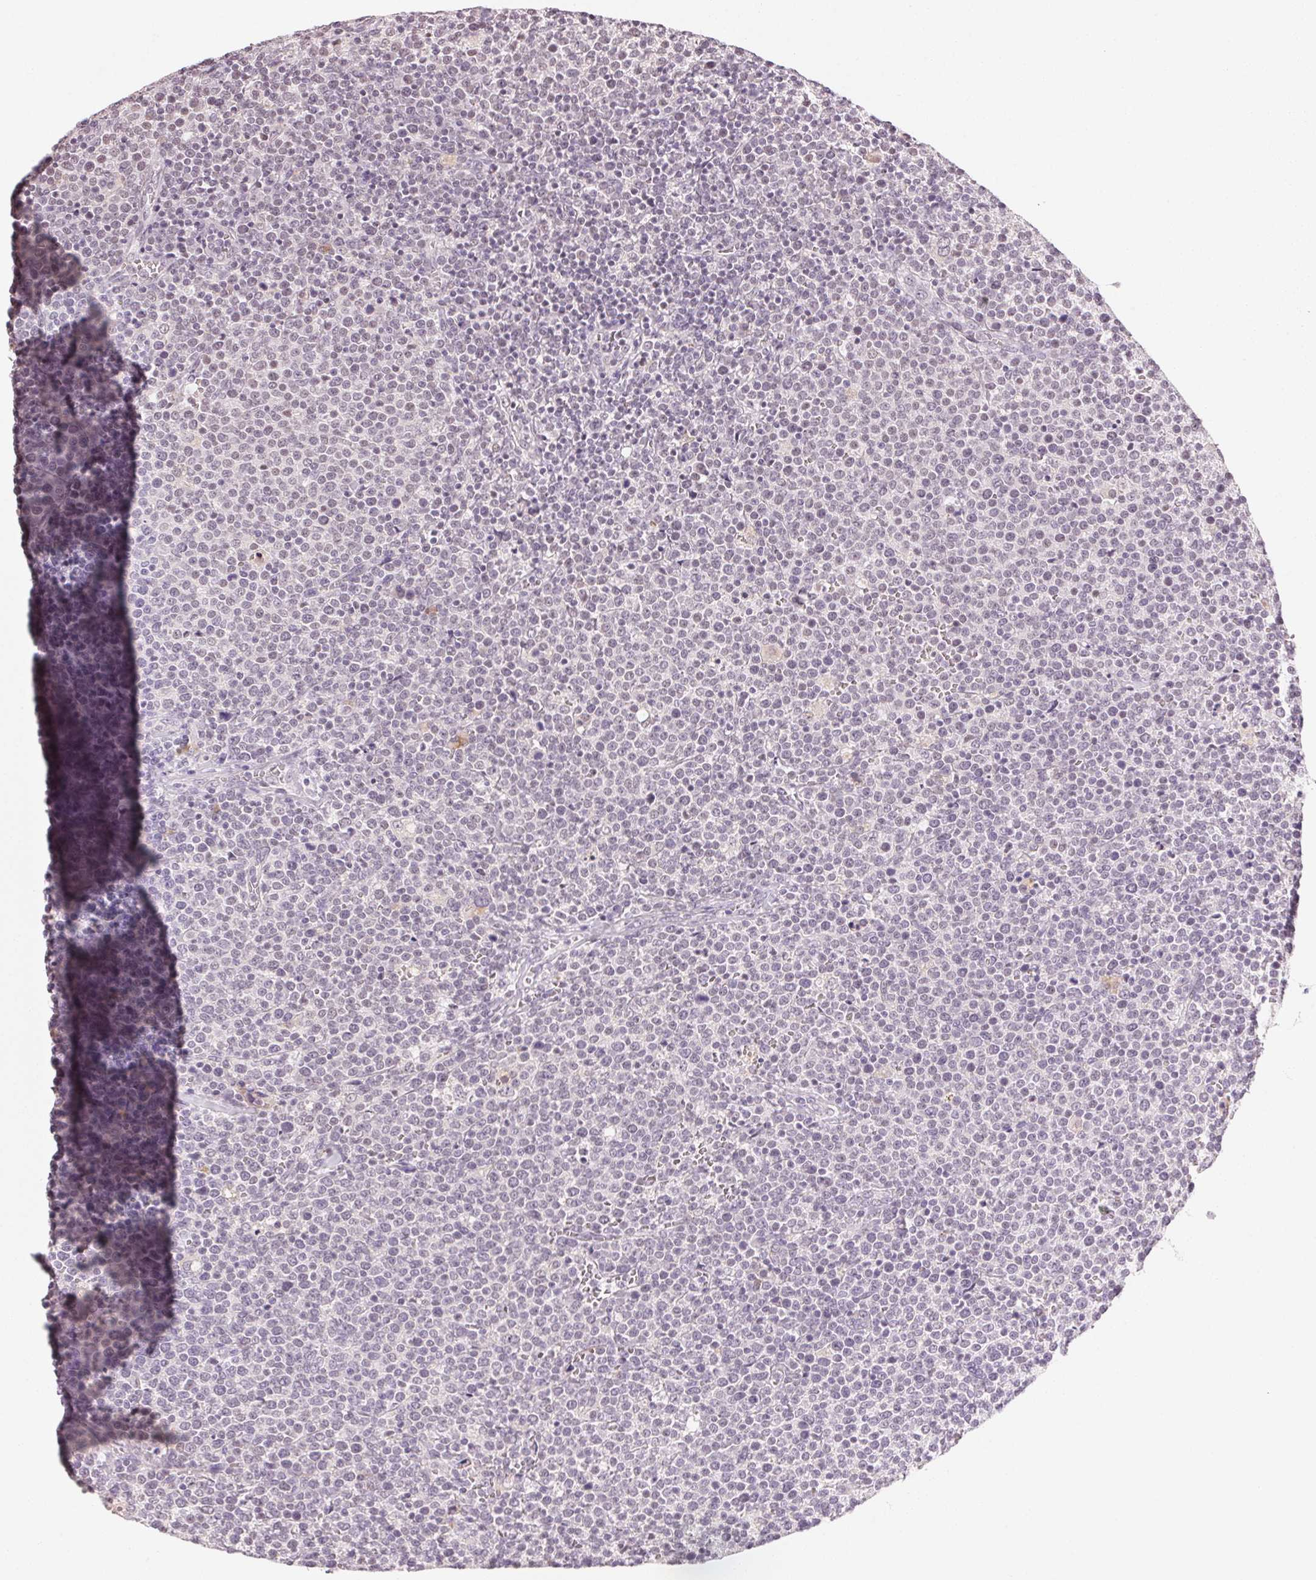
{"staining": {"intensity": "negative", "quantity": "none", "location": "none"}, "tissue": "lymphoma", "cell_type": "Tumor cells", "image_type": "cancer", "snomed": [{"axis": "morphology", "description": "Malignant lymphoma, non-Hodgkin's type, High grade"}, {"axis": "topography", "description": "Lymph node"}], "caption": "High-grade malignant lymphoma, non-Hodgkin's type stained for a protein using immunohistochemistry (IHC) displays no staining tumor cells.", "gene": "FNDC4", "patient": {"sex": "male", "age": 61}}